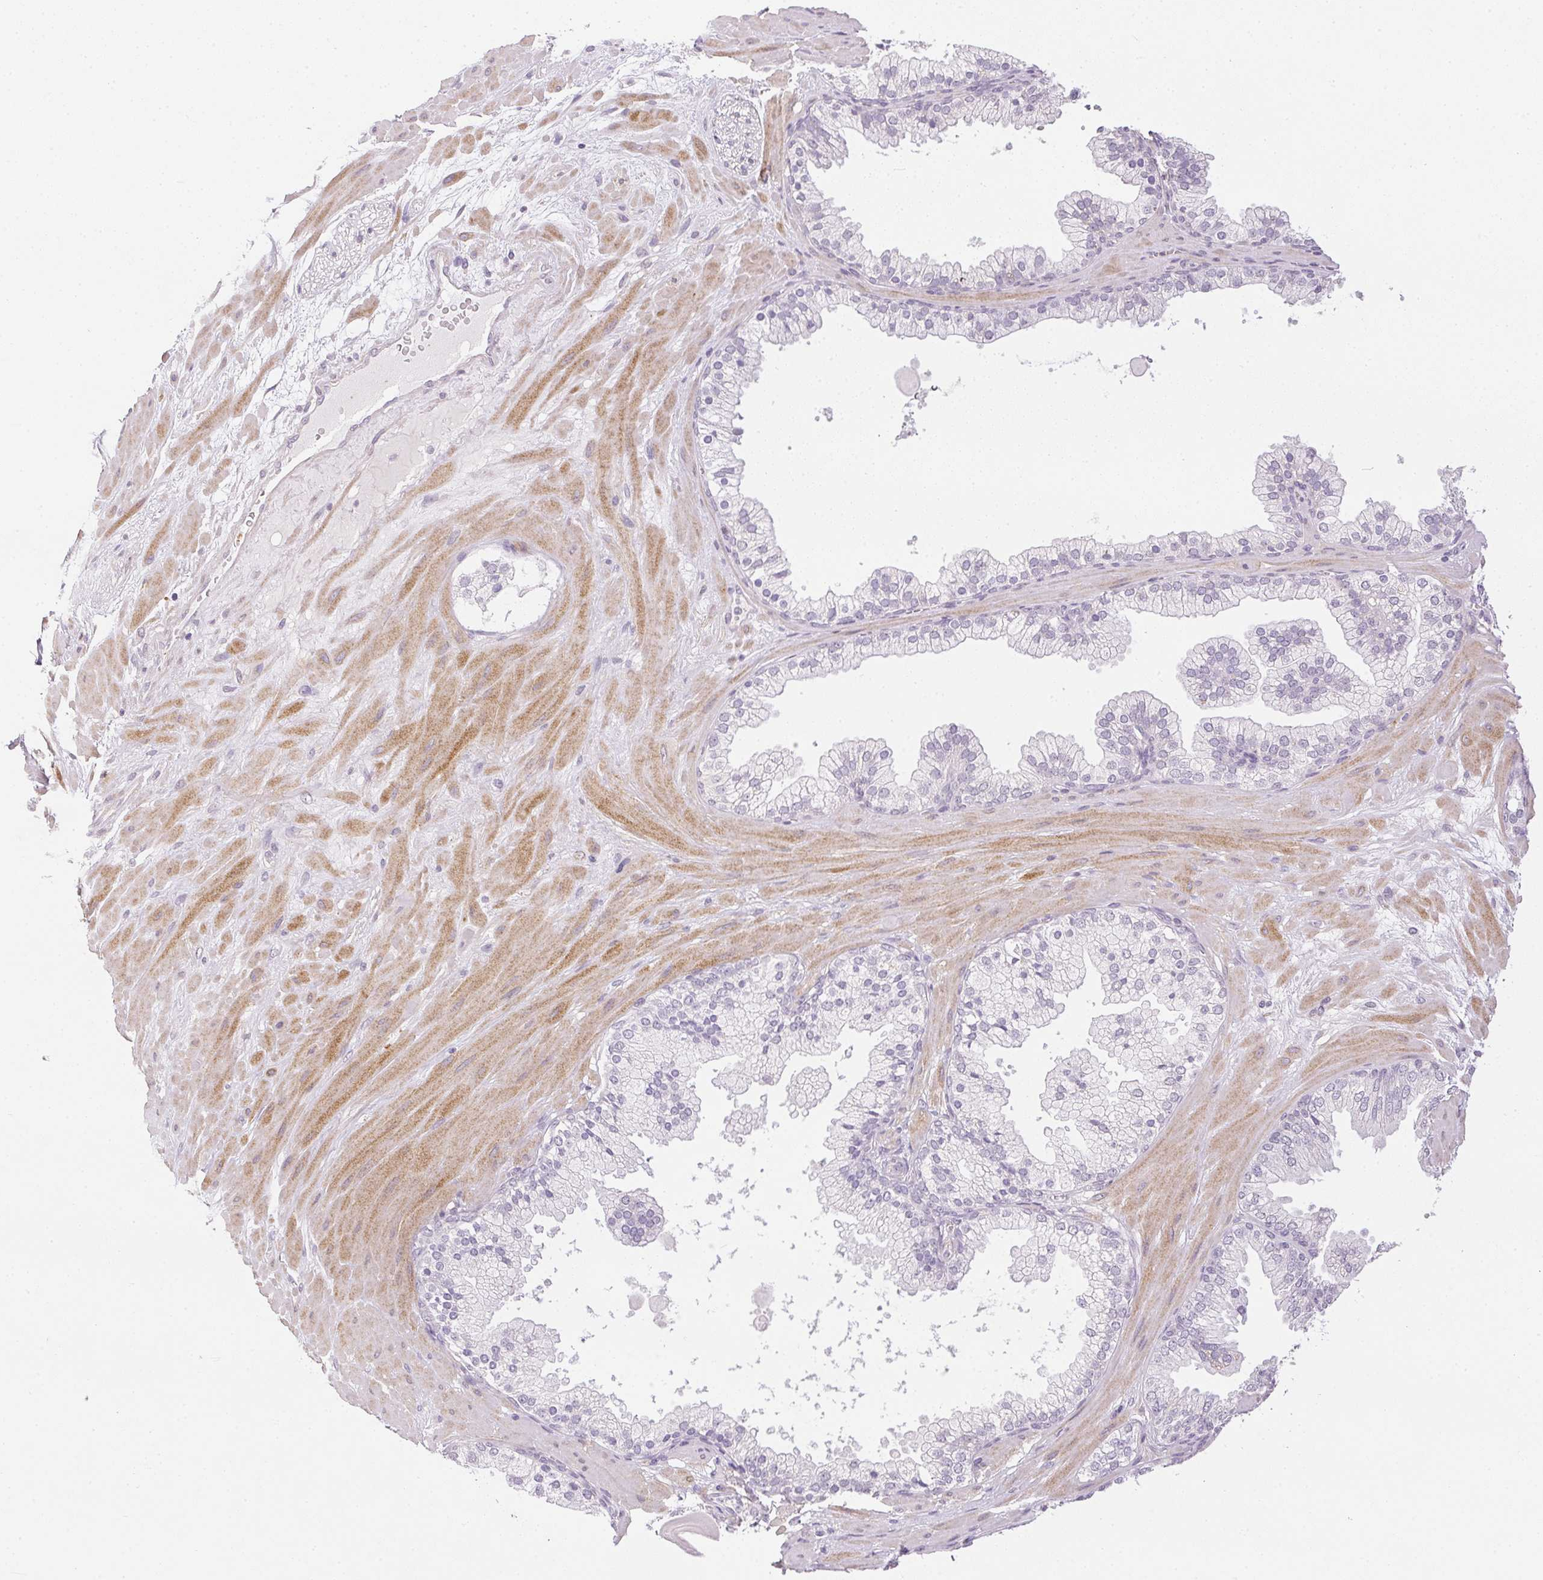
{"staining": {"intensity": "negative", "quantity": "none", "location": "none"}, "tissue": "soft tissue", "cell_type": "Fibroblasts", "image_type": "normal", "snomed": [{"axis": "morphology", "description": "Normal tissue, NOS"}, {"axis": "topography", "description": "Prostate"}, {"axis": "topography", "description": "Peripheral nerve tissue"}], "caption": "Fibroblasts show no significant protein positivity in benign soft tissue. (Immunohistochemistry (ihc), brightfield microscopy, high magnification).", "gene": "PRL", "patient": {"sex": "male", "age": 61}}